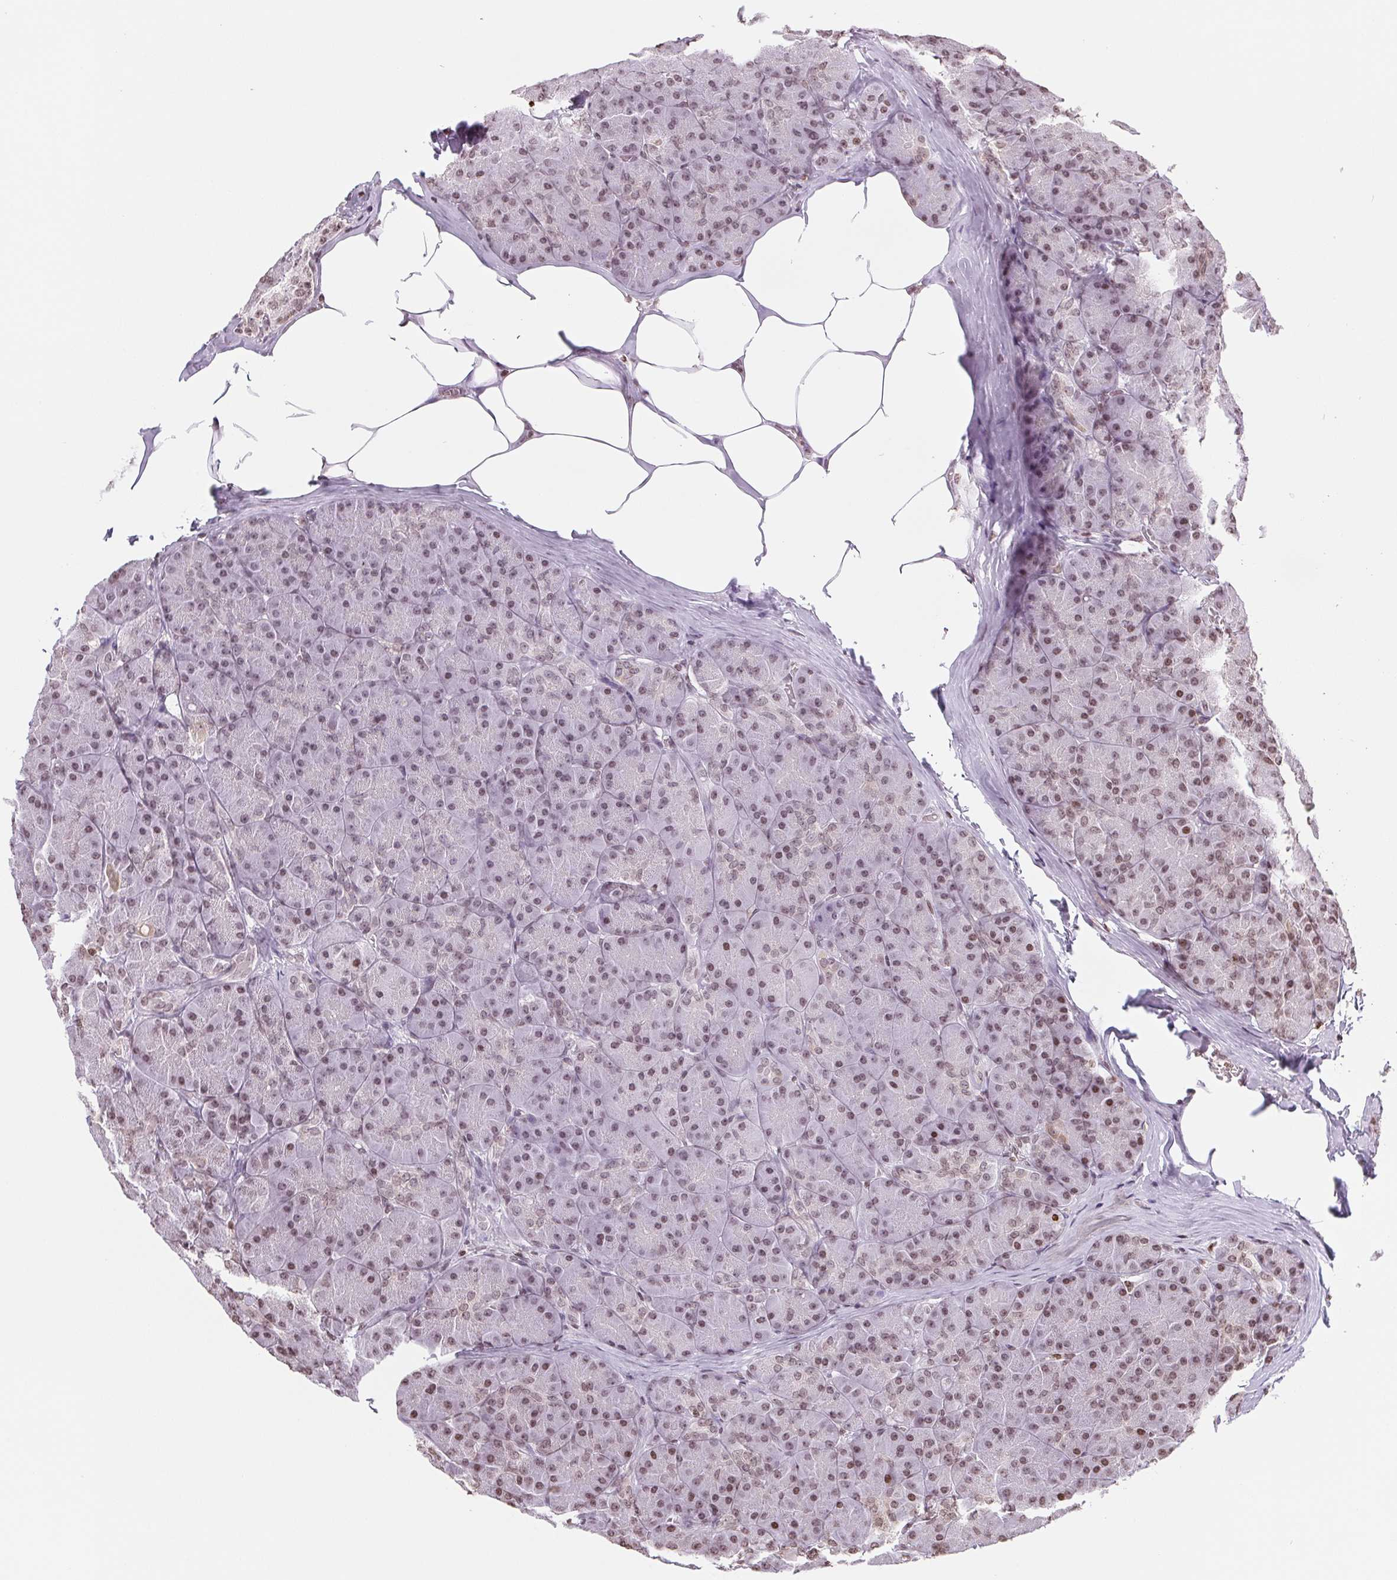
{"staining": {"intensity": "moderate", "quantity": "25%-75%", "location": "nuclear"}, "tissue": "pancreas", "cell_type": "Exocrine glandular cells", "image_type": "normal", "snomed": [{"axis": "morphology", "description": "Normal tissue, NOS"}, {"axis": "topography", "description": "Pancreas"}], "caption": "Moderate nuclear positivity for a protein is appreciated in approximately 25%-75% of exocrine glandular cells of normal pancreas using IHC.", "gene": "SMIM12", "patient": {"sex": "male", "age": 57}}